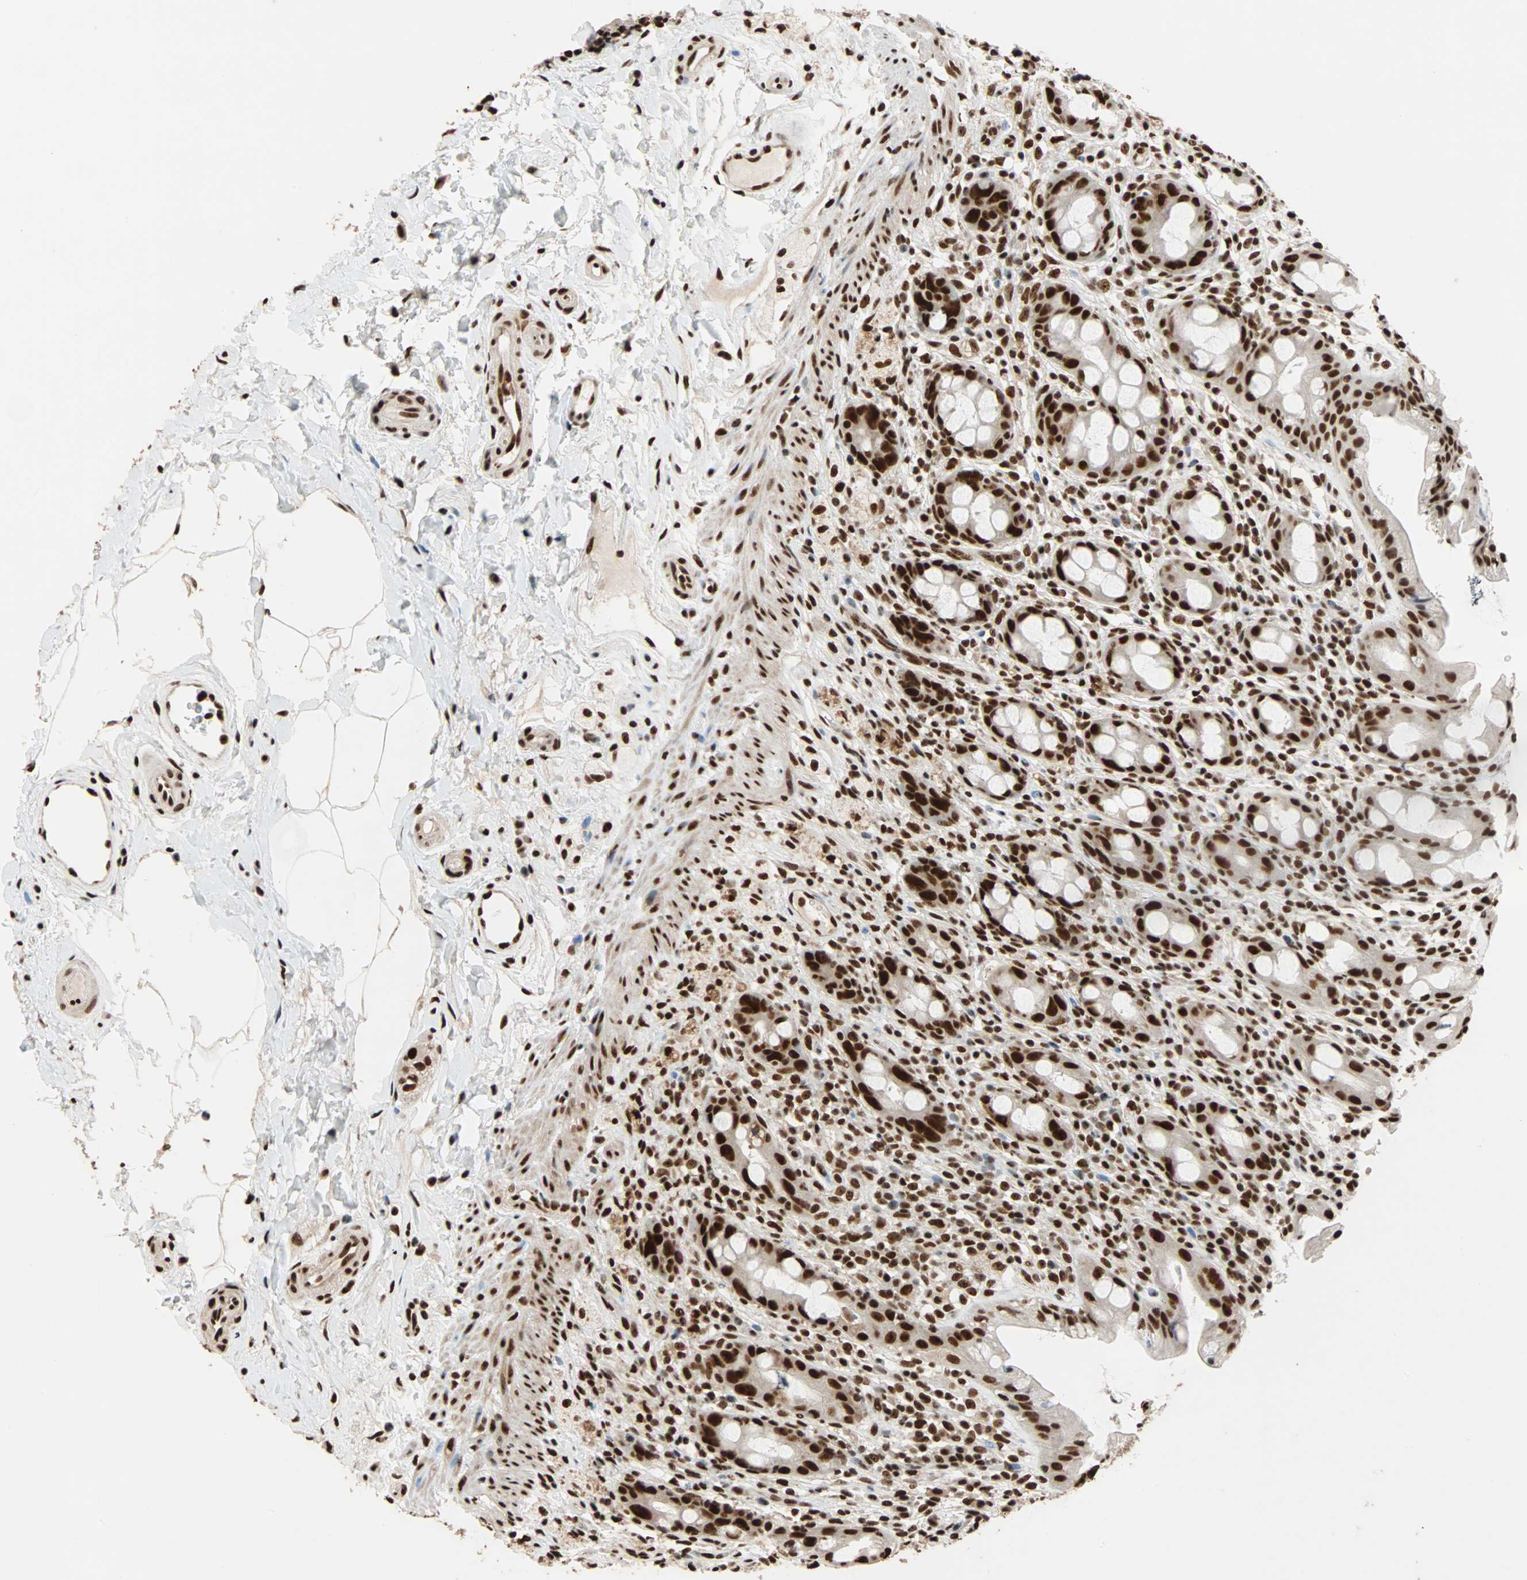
{"staining": {"intensity": "strong", "quantity": ">75%", "location": "nuclear"}, "tissue": "rectum", "cell_type": "Glandular cells", "image_type": "normal", "snomed": [{"axis": "morphology", "description": "Normal tissue, NOS"}, {"axis": "topography", "description": "Rectum"}], "caption": "IHC of unremarkable rectum displays high levels of strong nuclear positivity in approximately >75% of glandular cells.", "gene": "ILF2", "patient": {"sex": "male", "age": 44}}